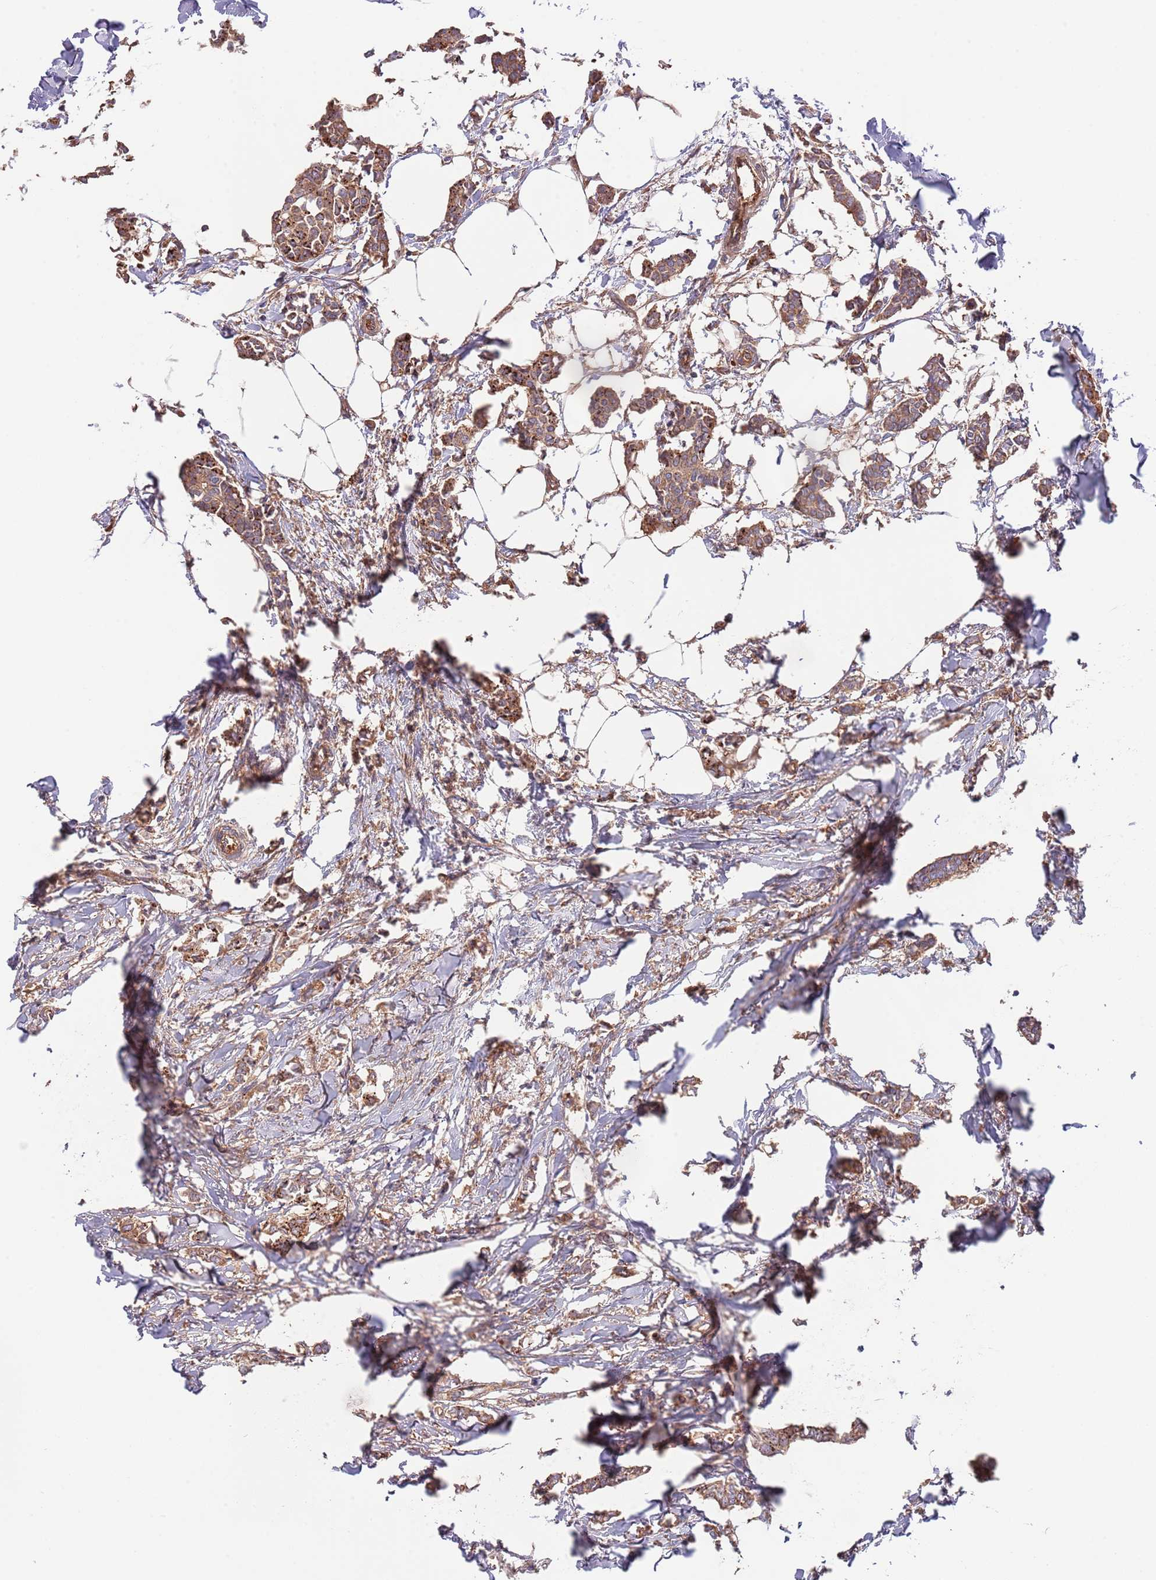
{"staining": {"intensity": "moderate", "quantity": ">75%", "location": "cytoplasmic/membranous"}, "tissue": "breast cancer", "cell_type": "Tumor cells", "image_type": "cancer", "snomed": [{"axis": "morphology", "description": "Duct carcinoma"}, {"axis": "topography", "description": "Breast"}], "caption": "Immunohistochemical staining of breast cancer shows moderate cytoplasmic/membranous protein positivity in approximately >75% of tumor cells.", "gene": "EIF3F", "patient": {"sex": "female", "age": 41}}